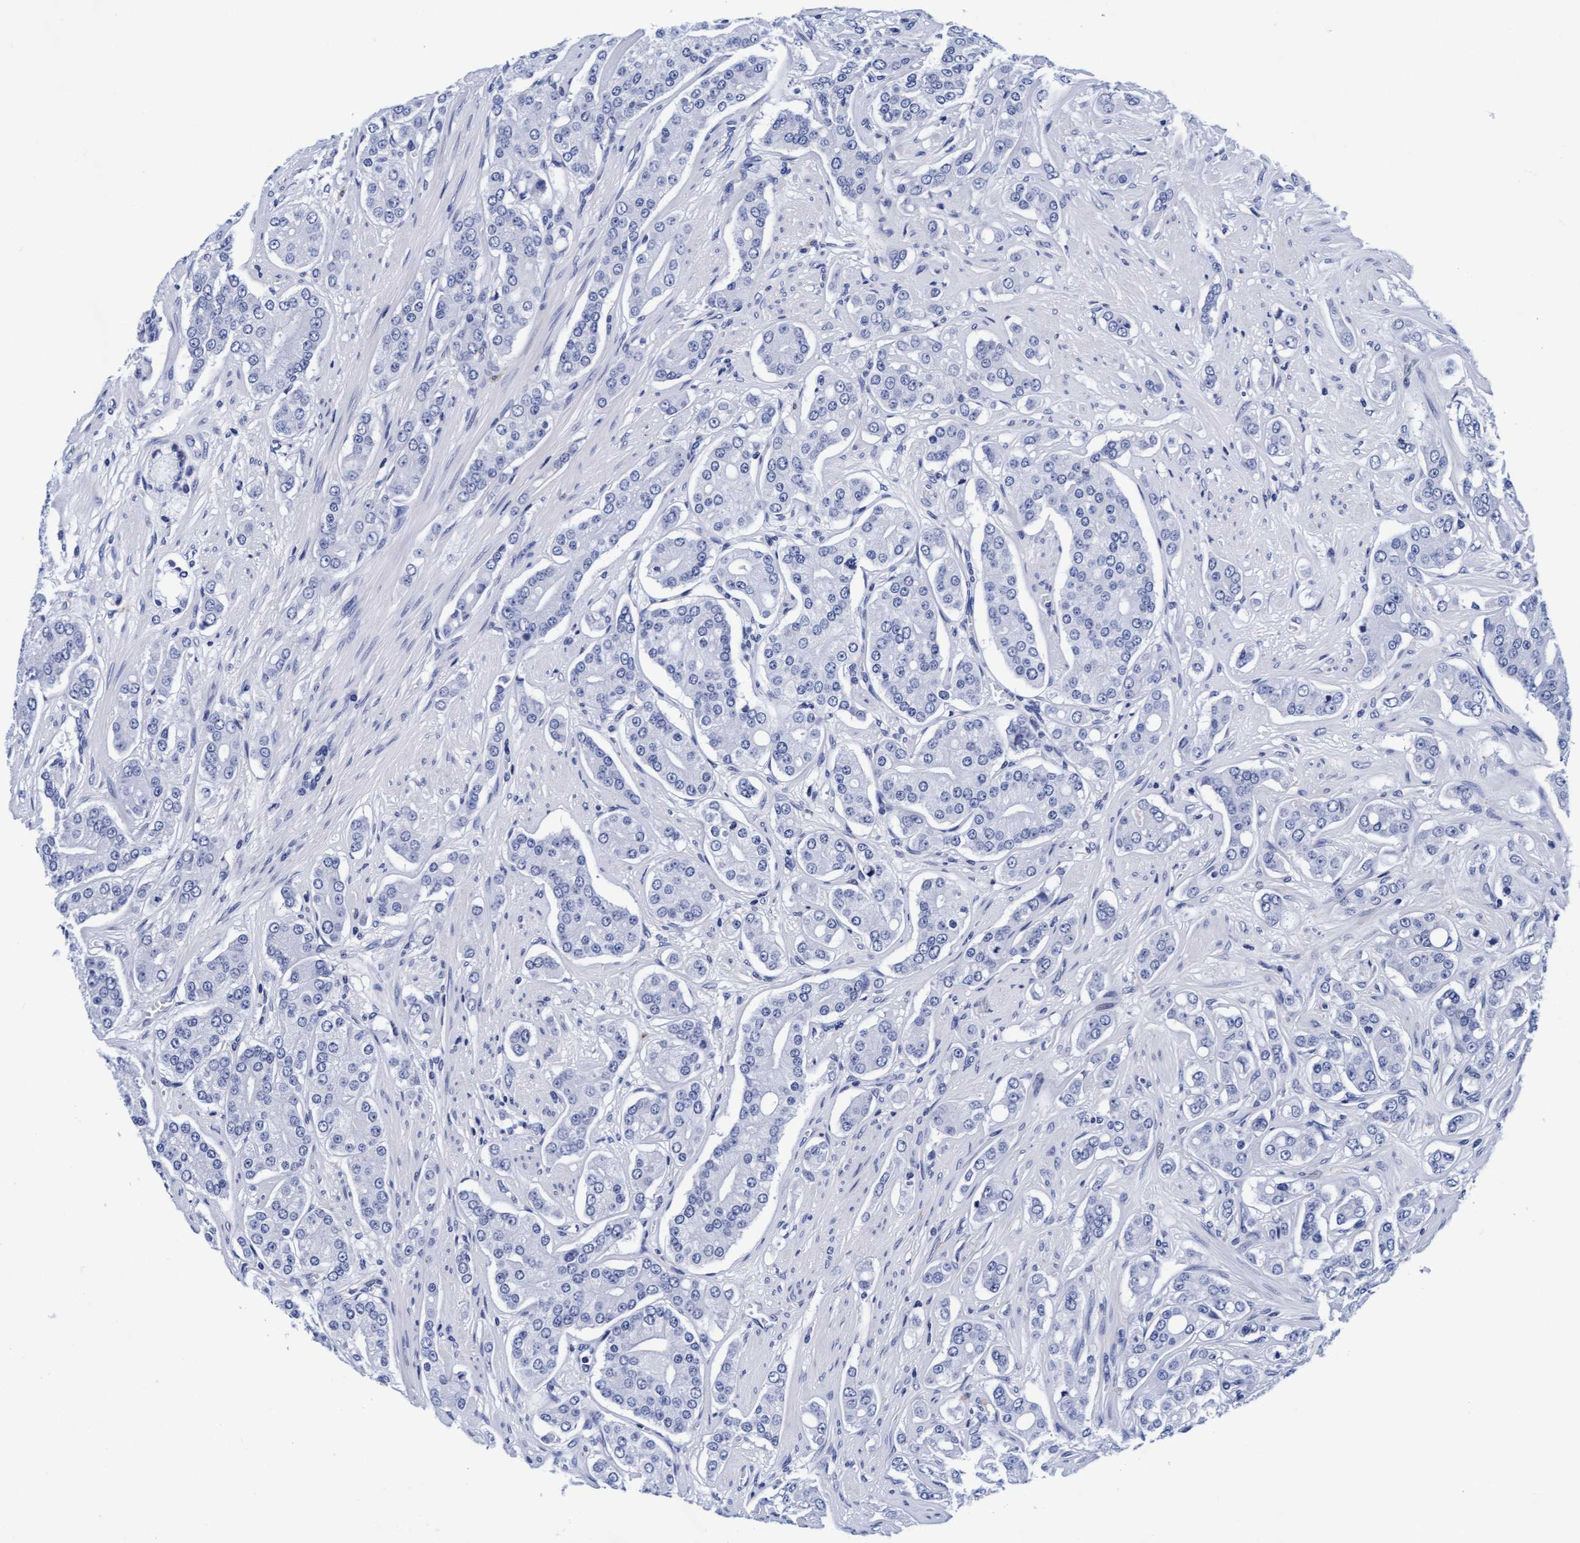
{"staining": {"intensity": "negative", "quantity": "none", "location": "none"}, "tissue": "prostate cancer", "cell_type": "Tumor cells", "image_type": "cancer", "snomed": [{"axis": "morphology", "description": "Adenocarcinoma, High grade"}, {"axis": "topography", "description": "Prostate"}], "caption": "Immunohistochemistry photomicrograph of human prostate cancer stained for a protein (brown), which shows no positivity in tumor cells.", "gene": "ARSG", "patient": {"sex": "male", "age": 71}}